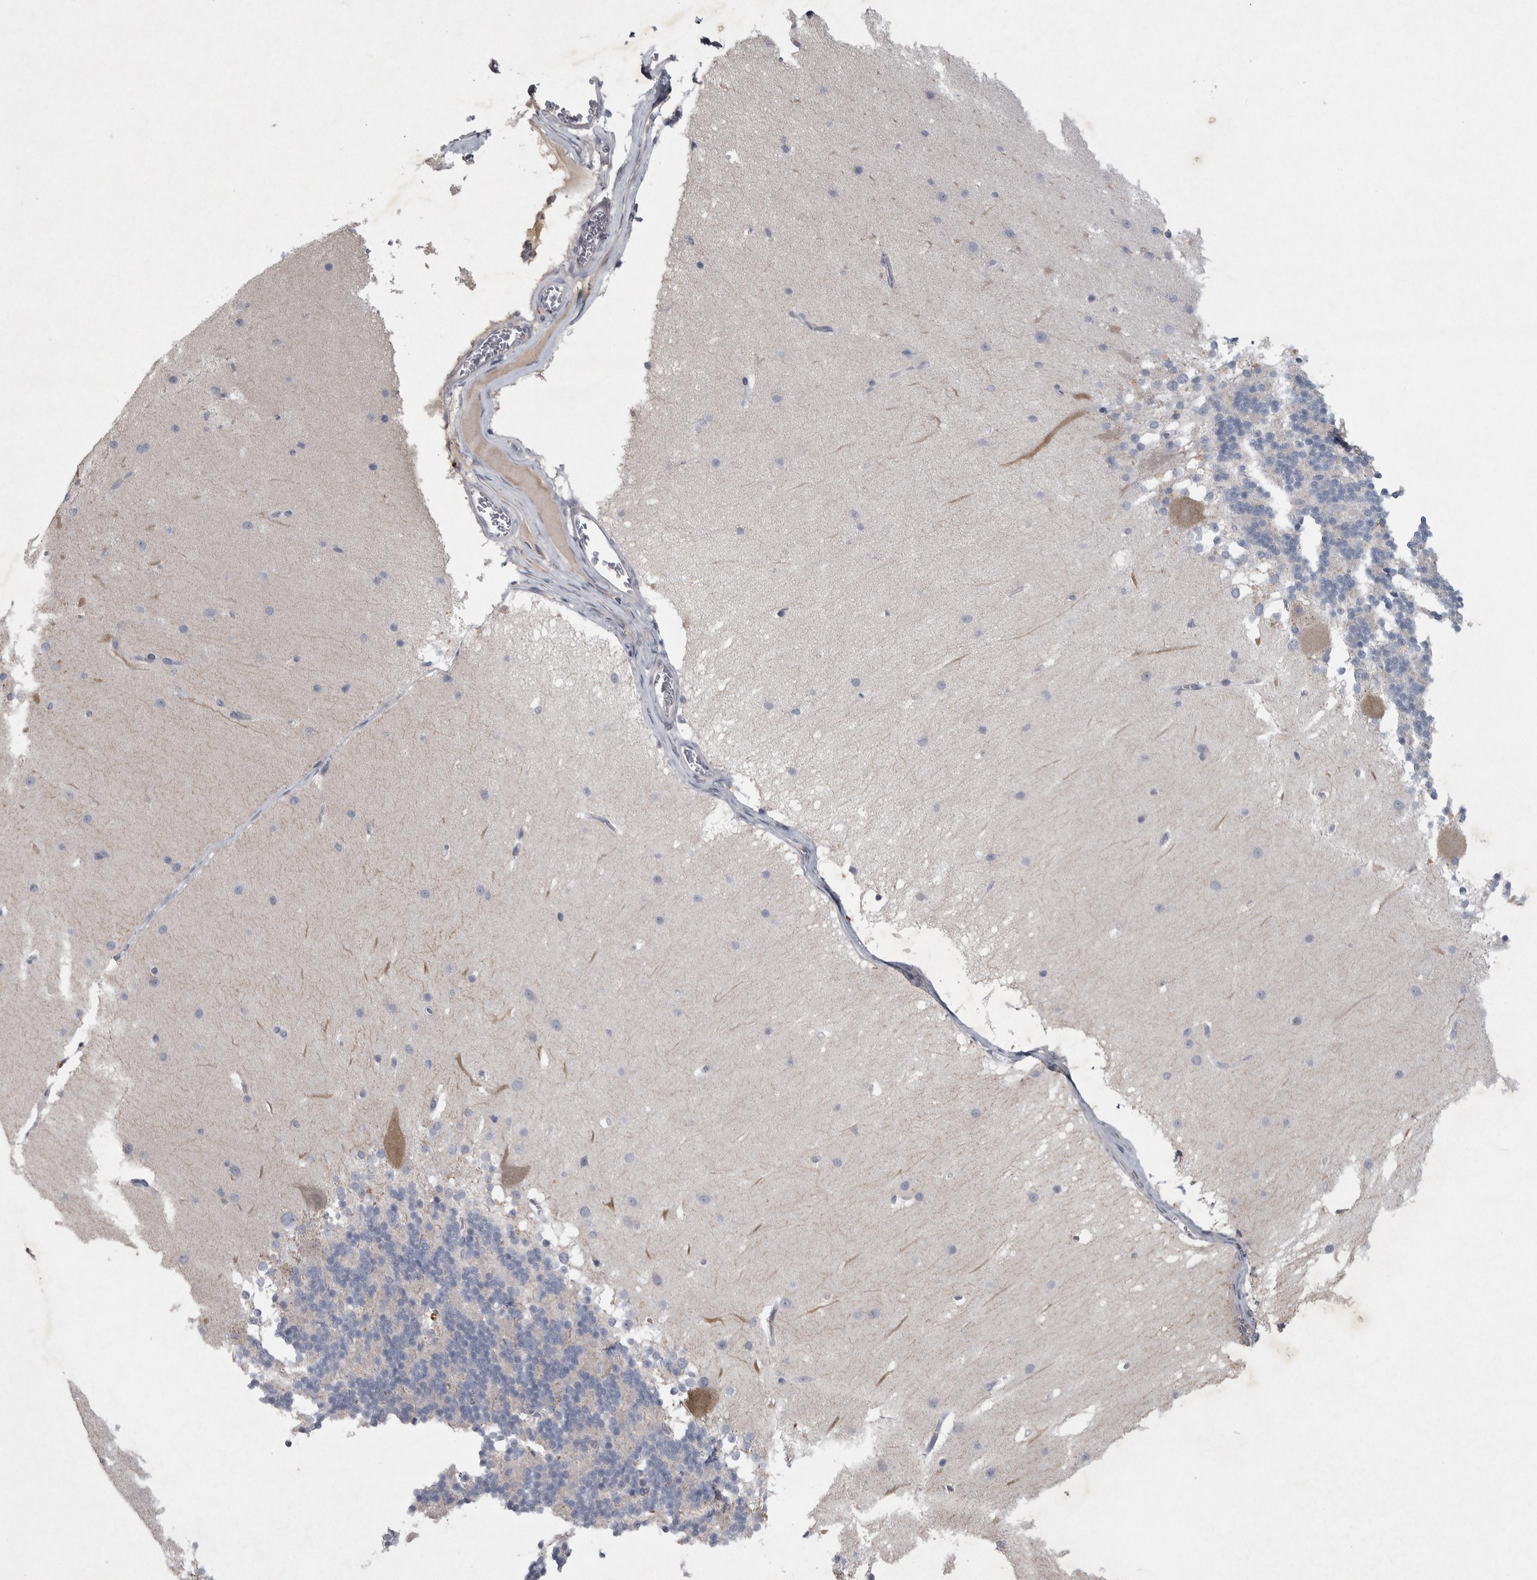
{"staining": {"intensity": "negative", "quantity": "none", "location": "none"}, "tissue": "cerebellum", "cell_type": "Cells in granular layer", "image_type": "normal", "snomed": [{"axis": "morphology", "description": "Normal tissue, NOS"}, {"axis": "topography", "description": "Cerebellum"}], "caption": "A high-resolution image shows IHC staining of unremarkable cerebellum, which reveals no significant staining in cells in granular layer. (DAB (3,3'-diaminobenzidine) immunohistochemistry visualized using brightfield microscopy, high magnification).", "gene": "ENPP7", "patient": {"sex": "female", "age": 19}}